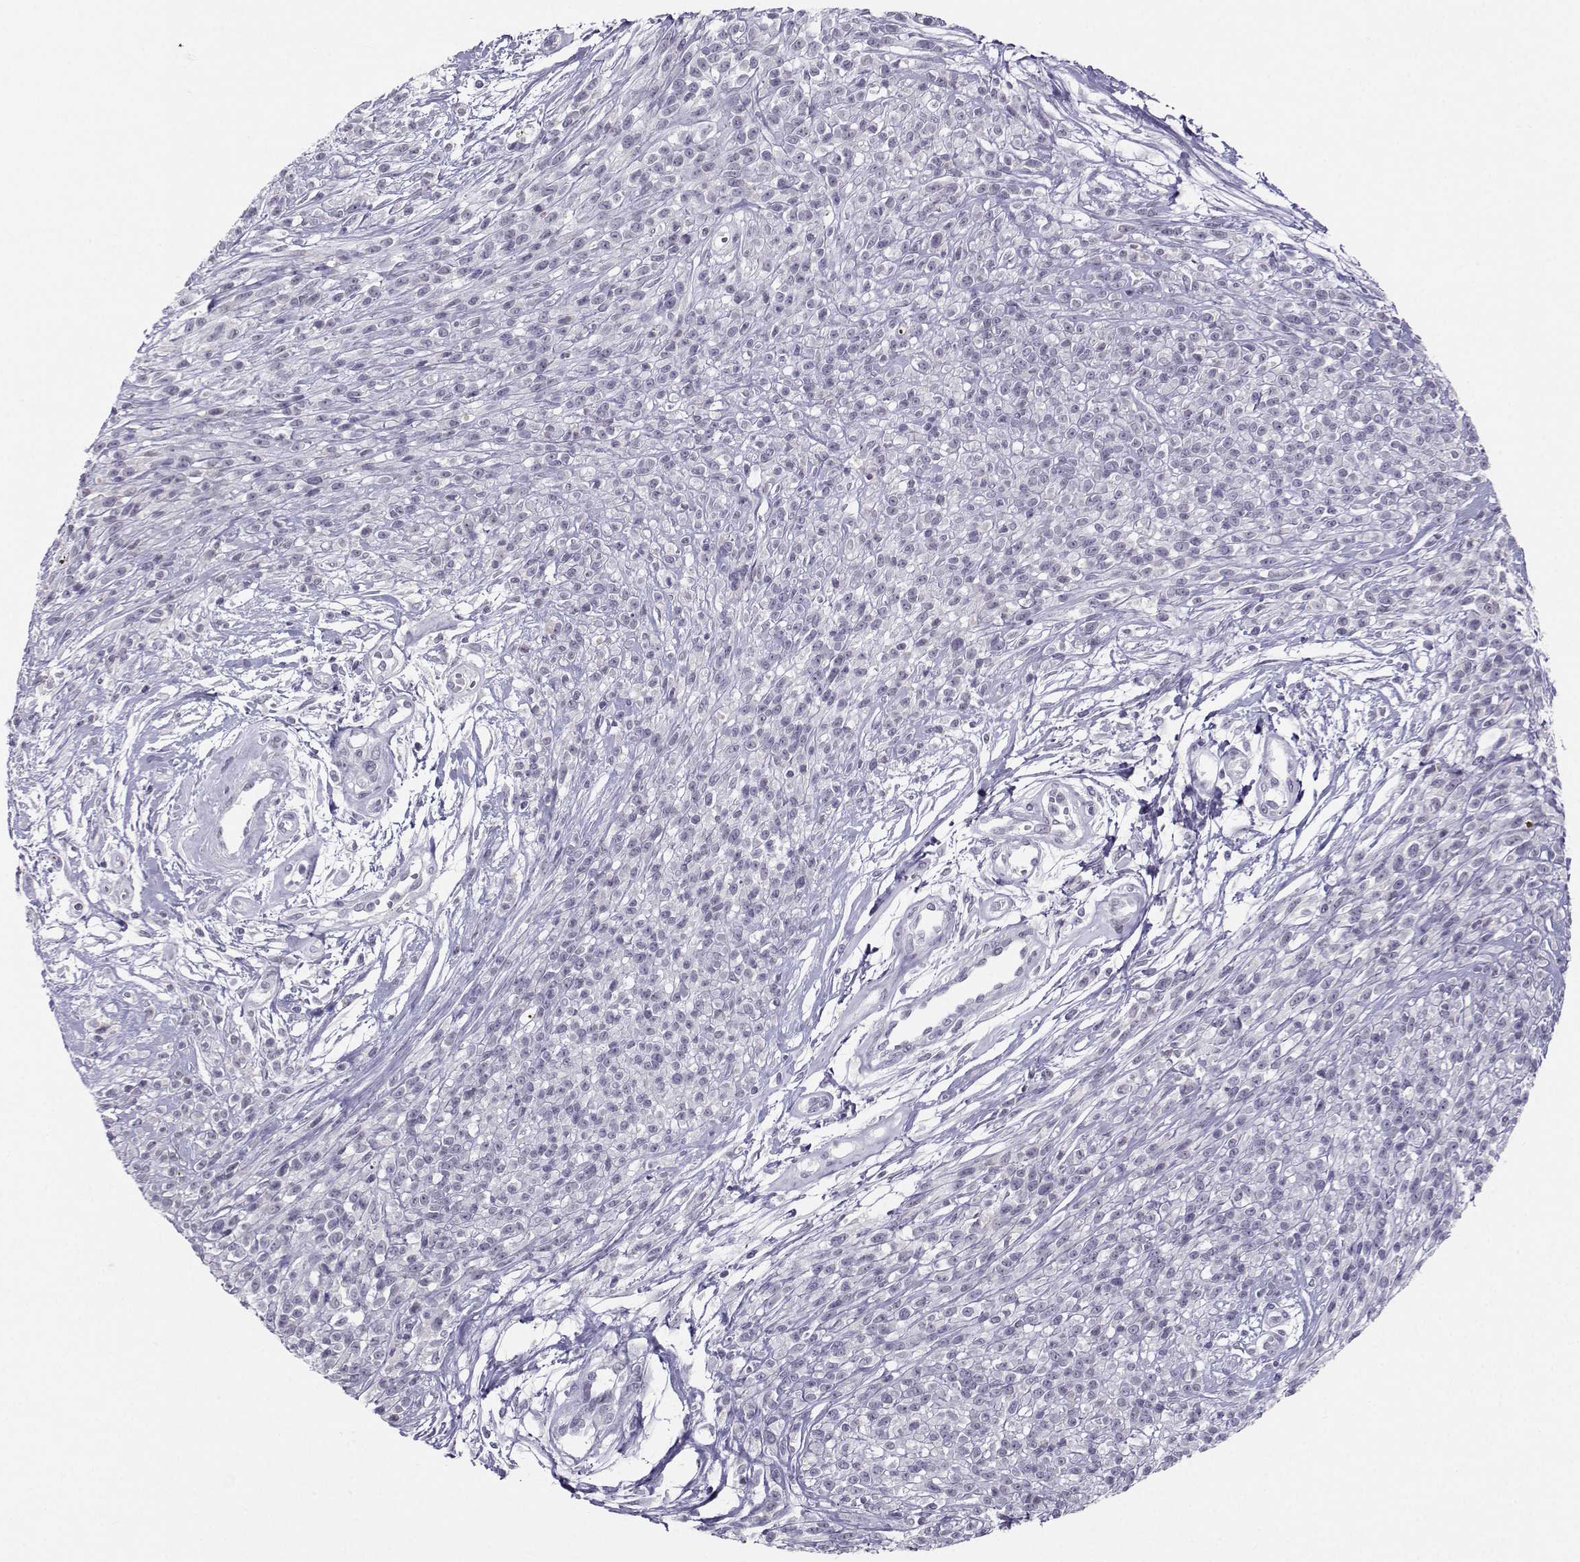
{"staining": {"intensity": "negative", "quantity": "none", "location": "none"}, "tissue": "melanoma", "cell_type": "Tumor cells", "image_type": "cancer", "snomed": [{"axis": "morphology", "description": "Malignant melanoma, NOS"}, {"axis": "topography", "description": "Skin"}, {"axis": "topography", "description": "Skin of trunk"}], "caption": "High magnification brightfield microscopy of malignant melanoma stained with DAB (3,3'-diaminobenzidine) (brown) and counterstained with hematoxylin (blue): tumor cells show no significant staining.", "gene": "LHX1", "patient": {"sex": "male", "age": 74}}